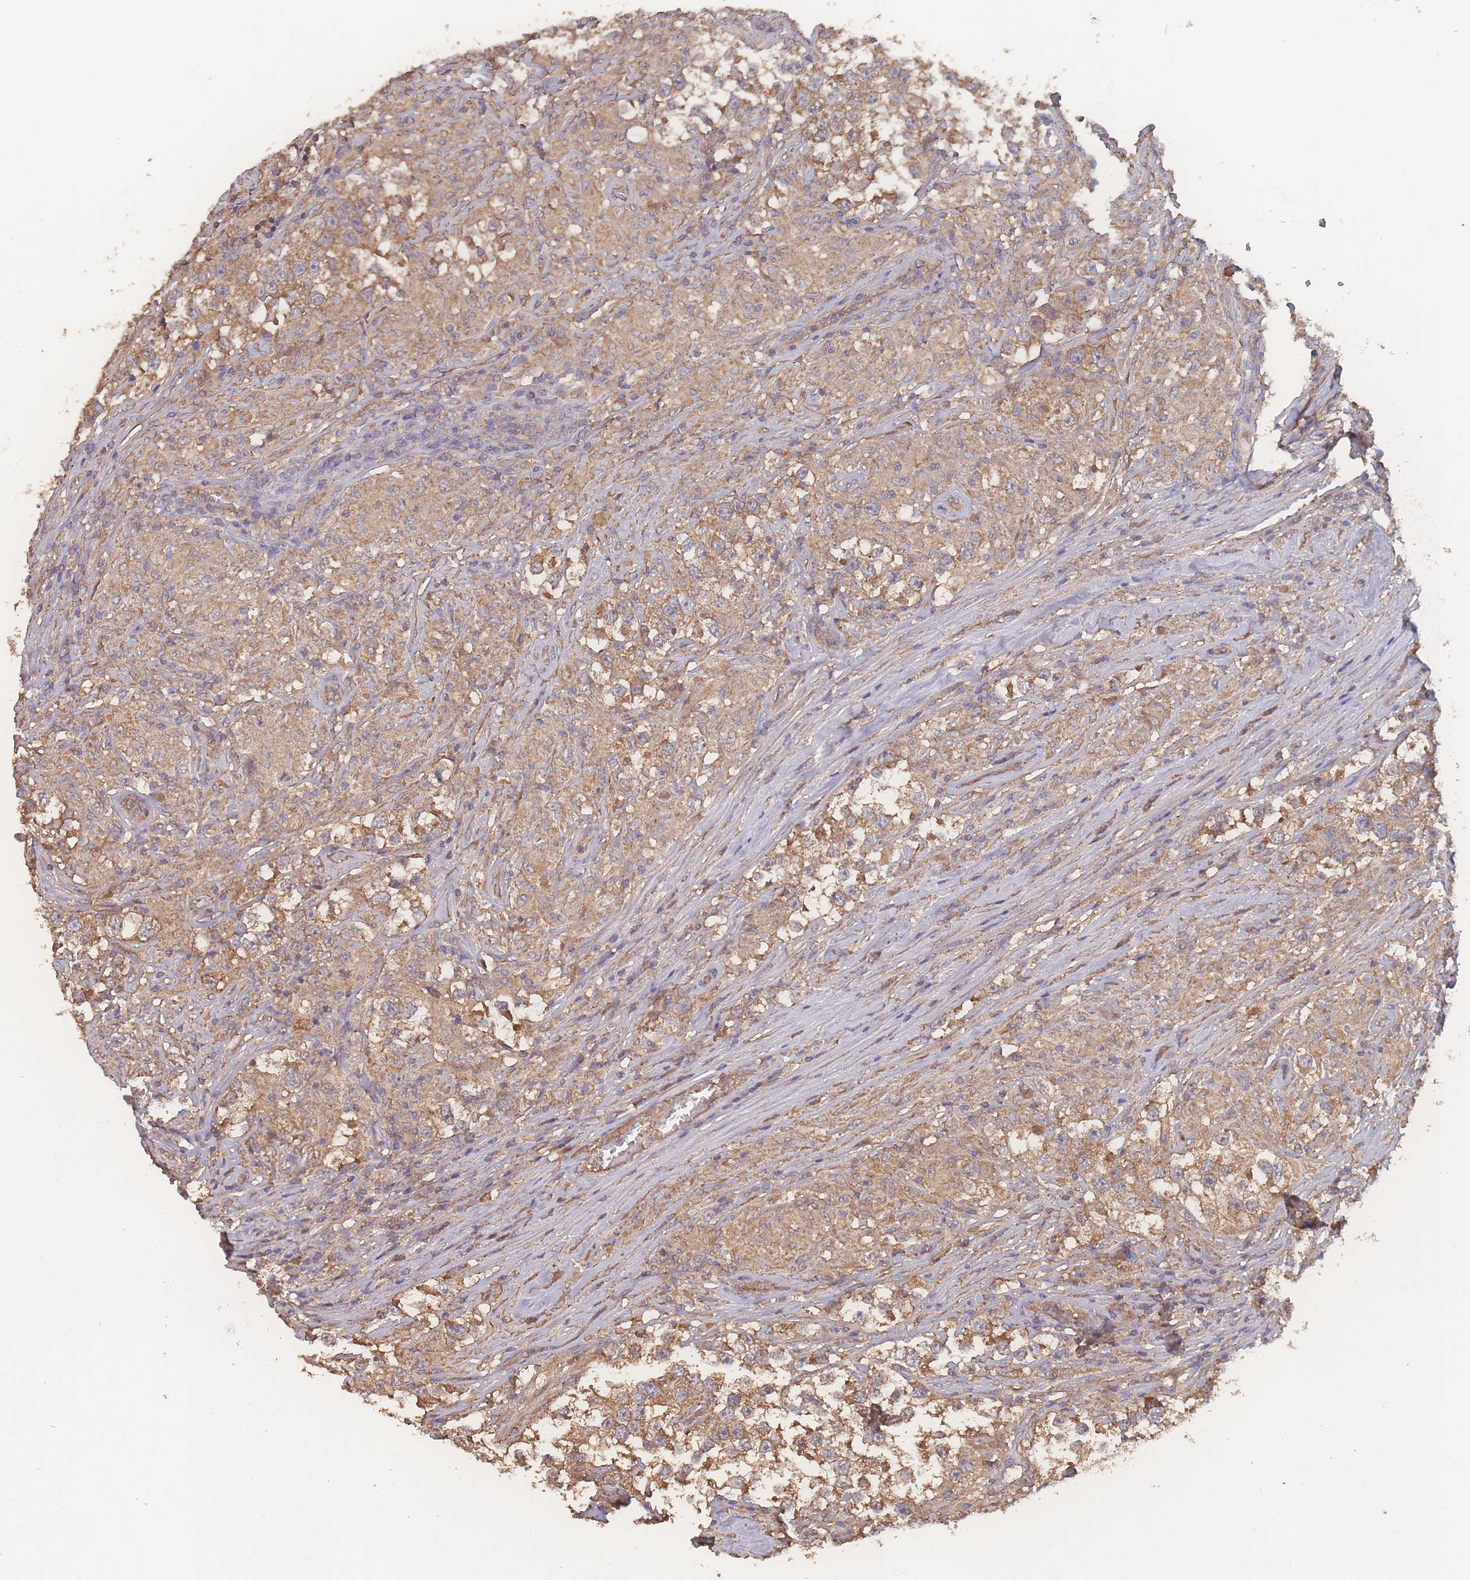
{"staining": {"intensity": "moderate", "quantity": ">75%", "location": "cytoplasmic/membranous"}, "tissue": "testis cancer", "cell_type": "Tumor cells", "image_type": "cancer", "snomed": [{"axis": "morphology", "description": "Seminoma, NOS"}, {"axis": "topography", "description": "Testis"}], "caption": "Testis cancer stained with a brown dye exhibits moderate cytoplasmic/membranous positive staining in about >75% of tumor cells.", "gene": "ATXN10", "patient": {"sex": "male", "age": 46}}